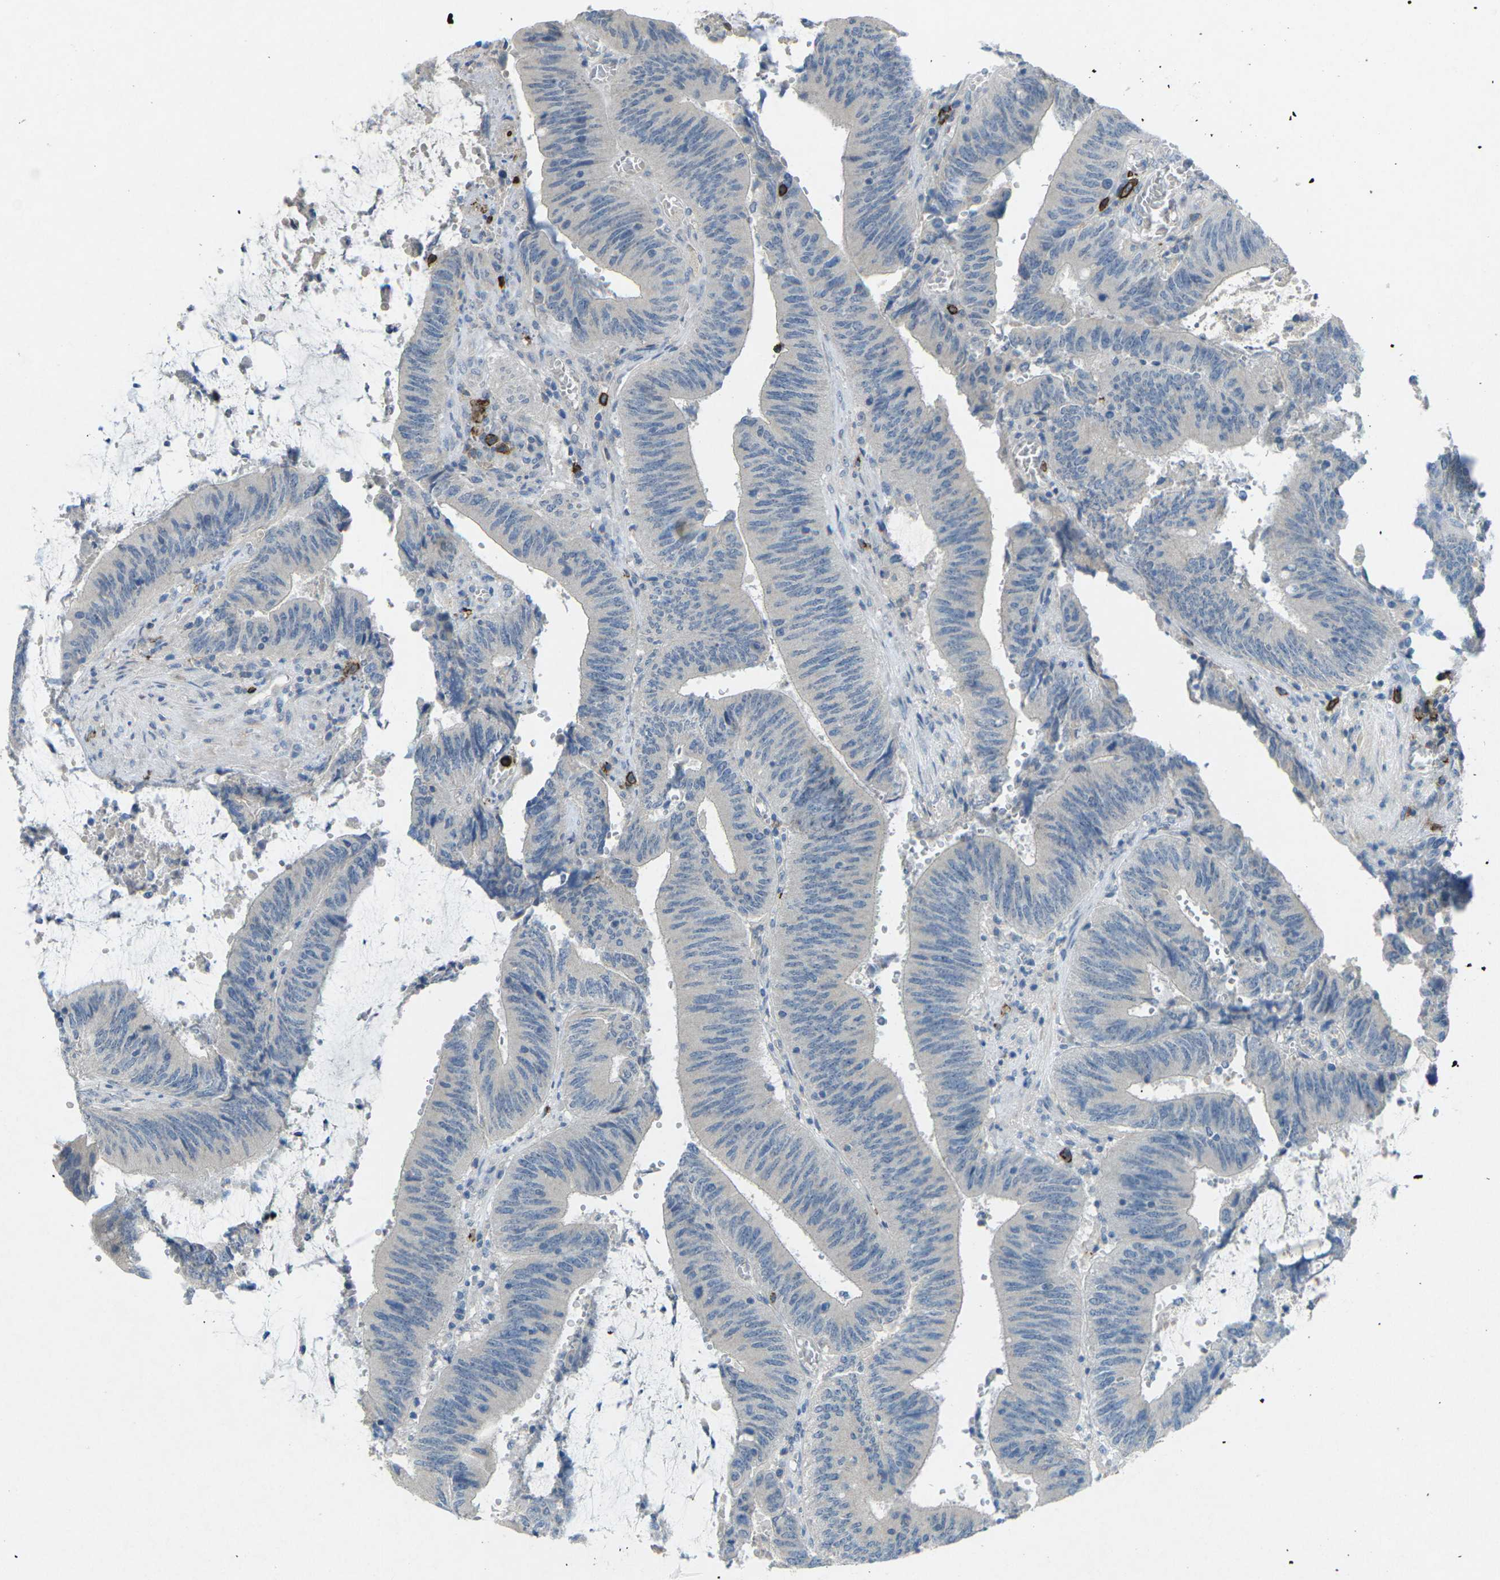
{"staining": {"intensity": "negative", "quantity": "none", "location": "none"}, "tissue": "colorectal cancer", "cell_type": "Tumor cells", "image_type": "cancer", "snomed": [{"axis": "morphology", "description": "Normal tissue, NOS"}, {"axis": "morphology", "description": "Adenocarcinoma, NOS"}, {"axis": "topography", "description": "Rectum"}], "caption": "Immunohistochemical staining of human adenocarcinoma (colorectal) reveals no significant staining in tumor cells.", "gene": "CD19", "patient": {"sex": "female", "age": 66}}